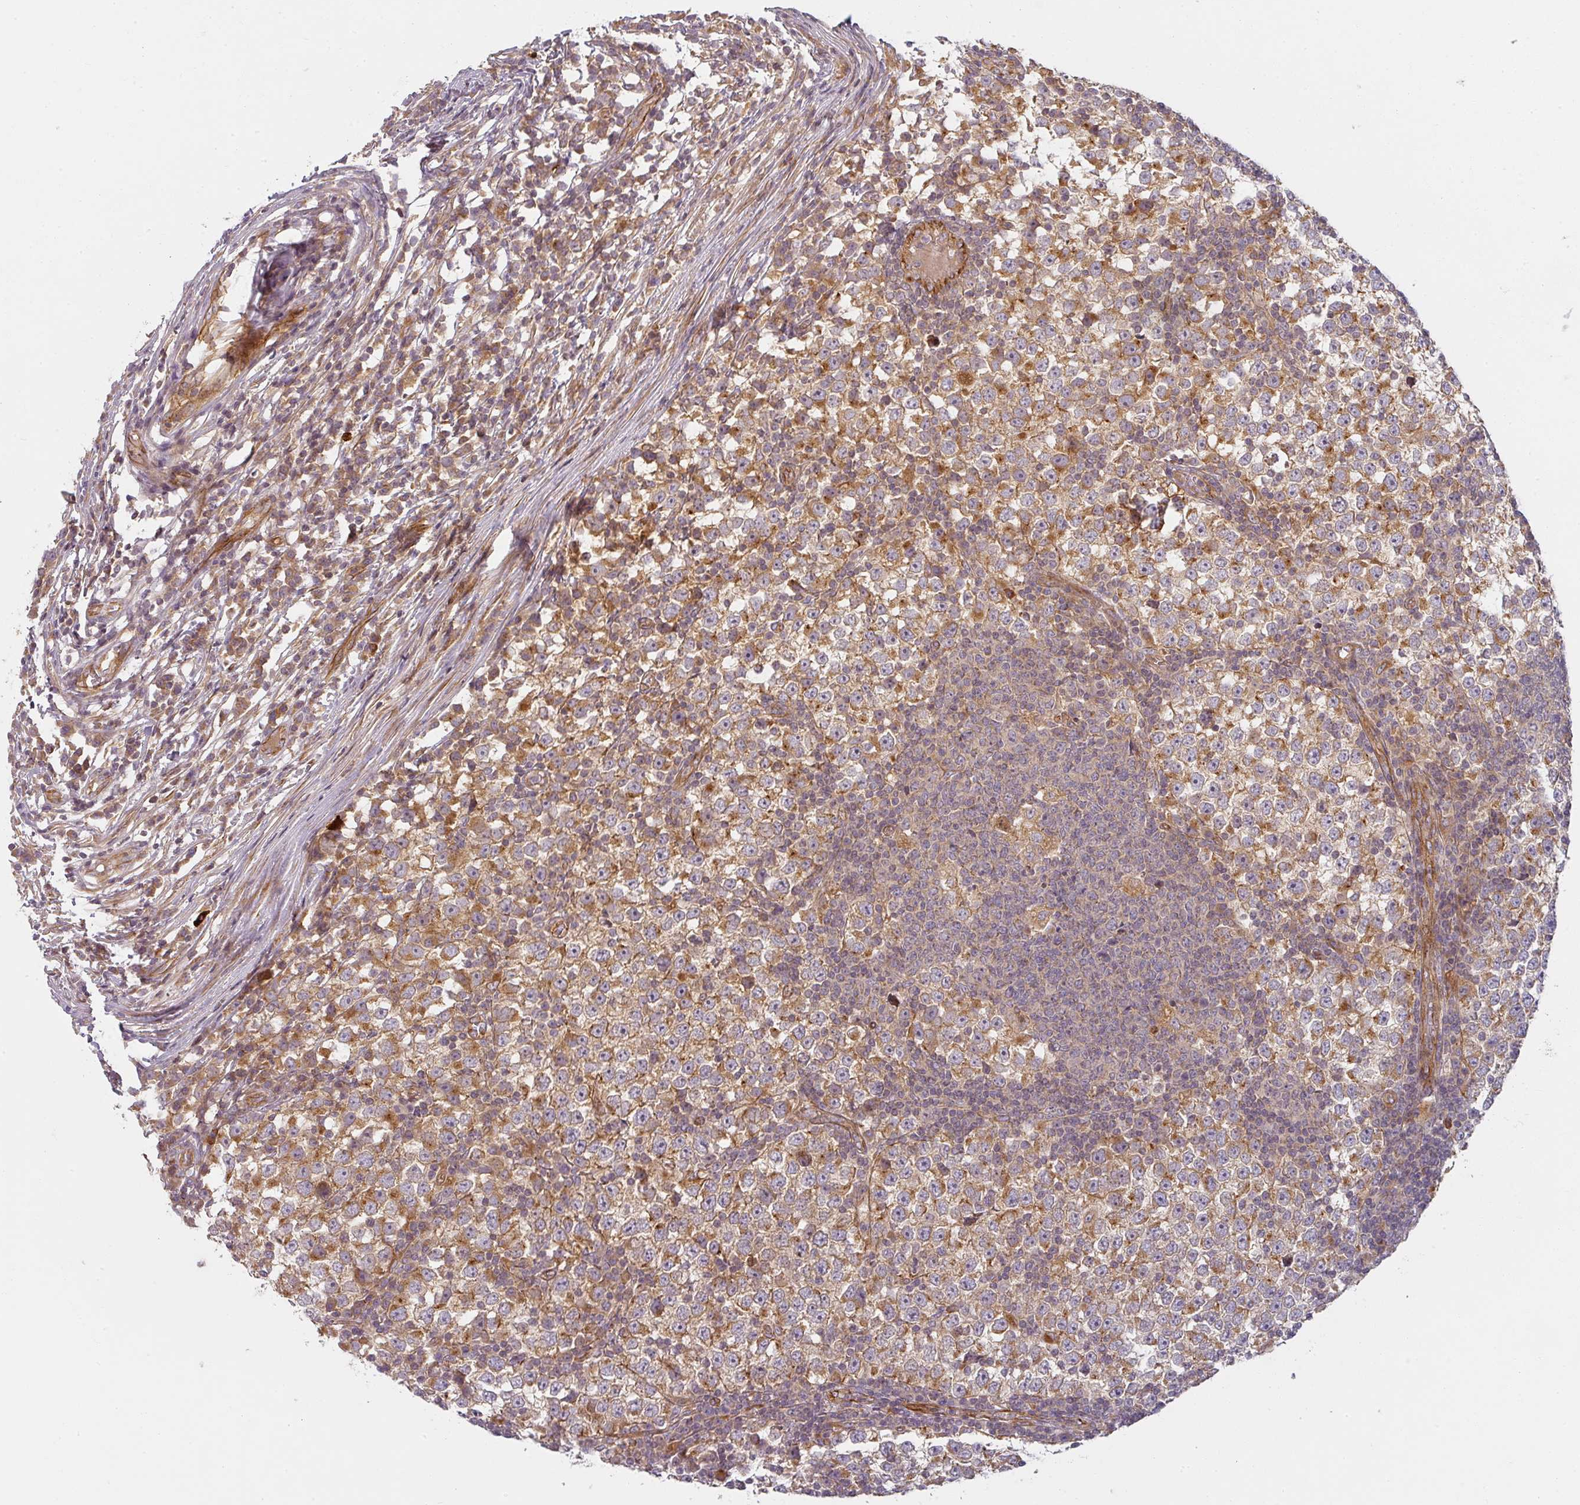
{"staining": {"intensity": "moderate", "quantity": ">75%", "location": "cytoplasmic/membranous"}, "tissue": "testis cancer", "cell_type": "Tumor cells", "image_type": "cancer", "snomed": [{"axis": "morphology", "description": "Seminoma, NOS"}, {"axis": "topography", "description": "Testis"}], "caption": "A medium amount of moderate cytoplasmic/membranous expression is identified in about >75% of tumor cells in testis cancer tissue.", "gene": "CNOT1", "patient": {"sex": "male", "age": 65}}